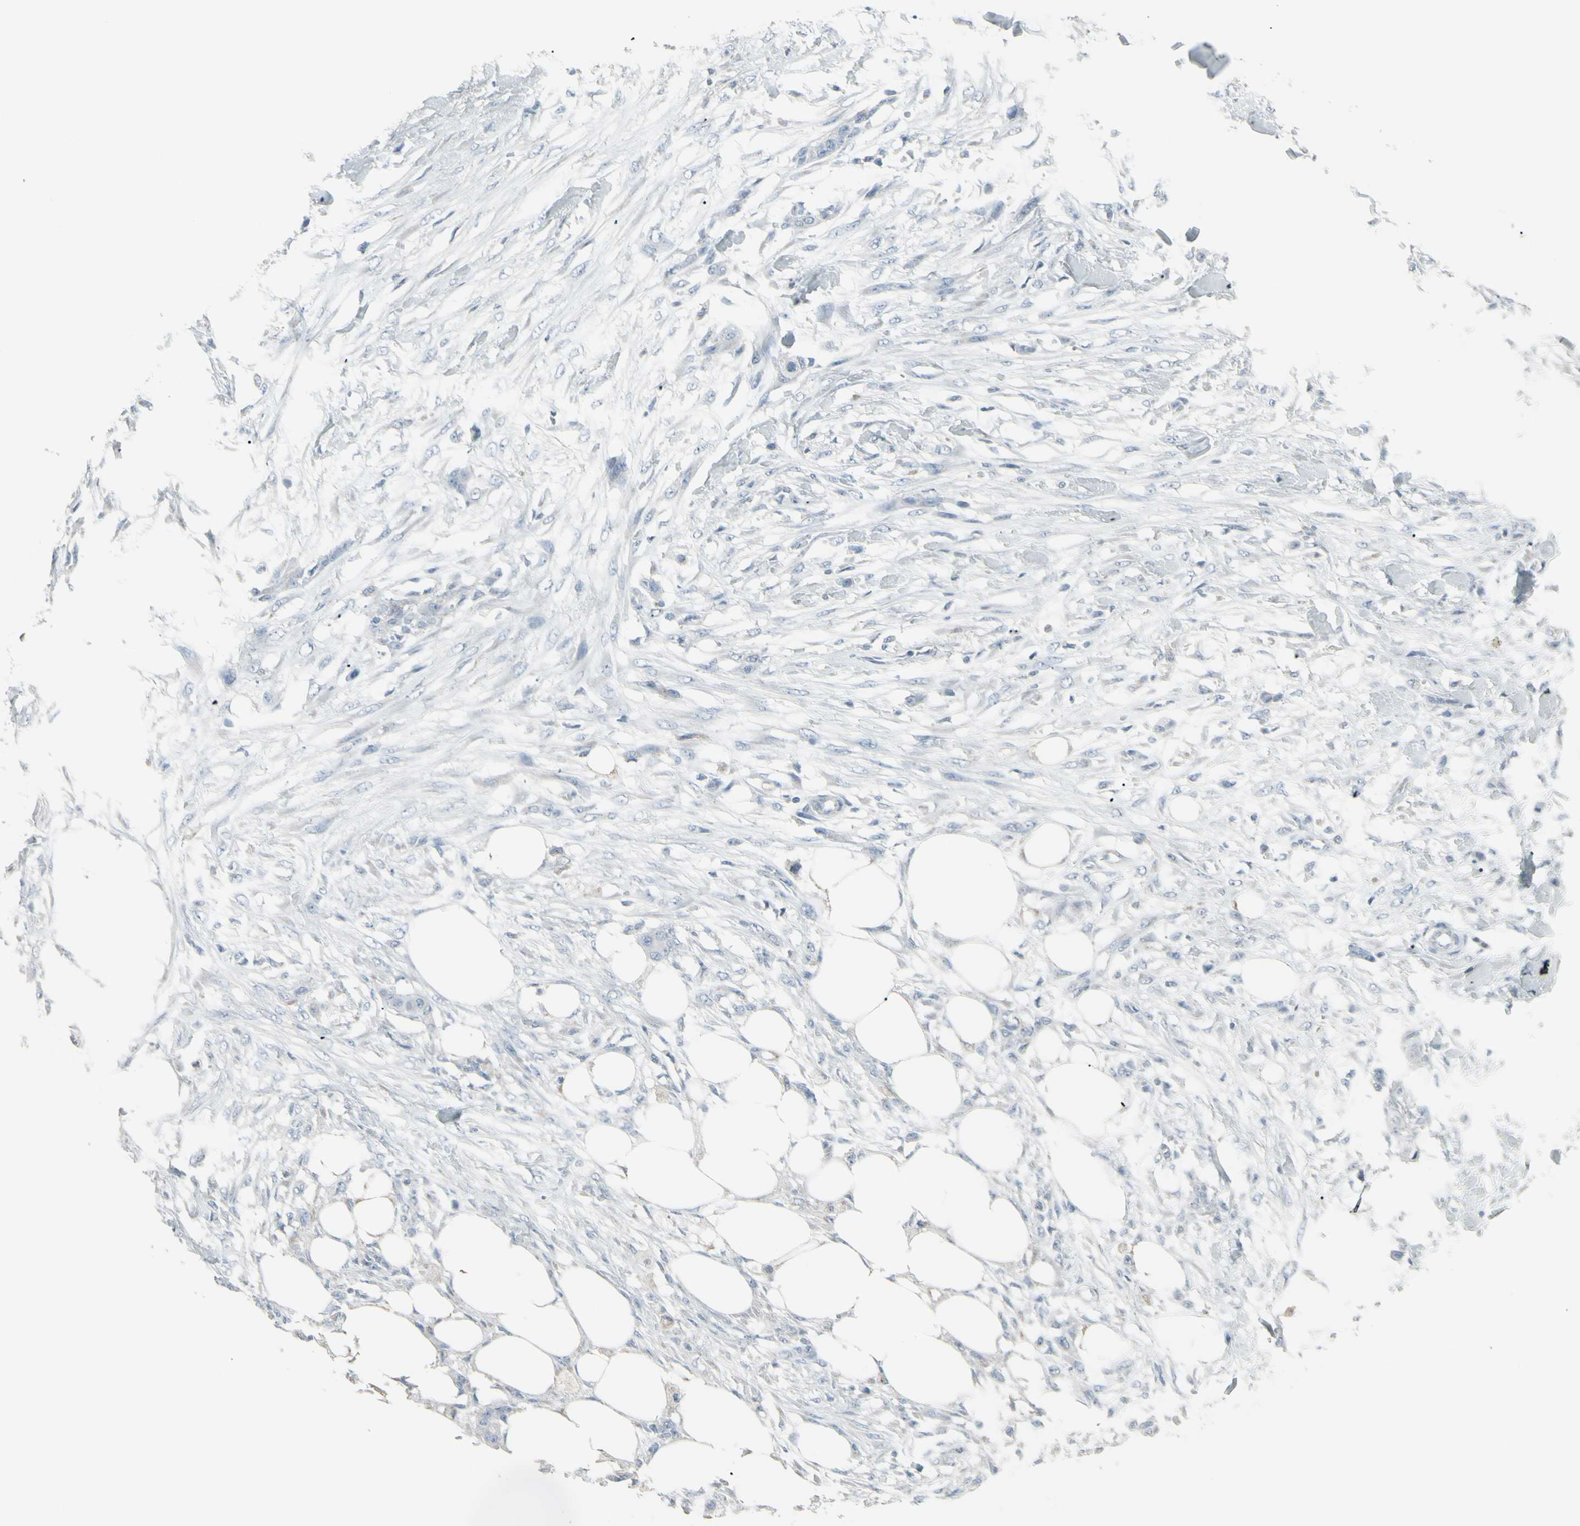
{"staining": {"intensity": "negative", "quantity": "none", "location": "none"}, "tissue": "skin cancer", "cell_type": "Tumor cells", "image_type": "cancer", "snomed": [{"axis": "morphology", "description": "Squamous cell carcinoma, NOS"}, {"axis": "topography", "description": "Skin"}], "caption": "DAB immunohistochemical staining of skin squamous cell carcinoma exhibits no significant positivity in tumor cells.", "gene": "CD79B", "patient": {"sex": "female", "age": 59}}